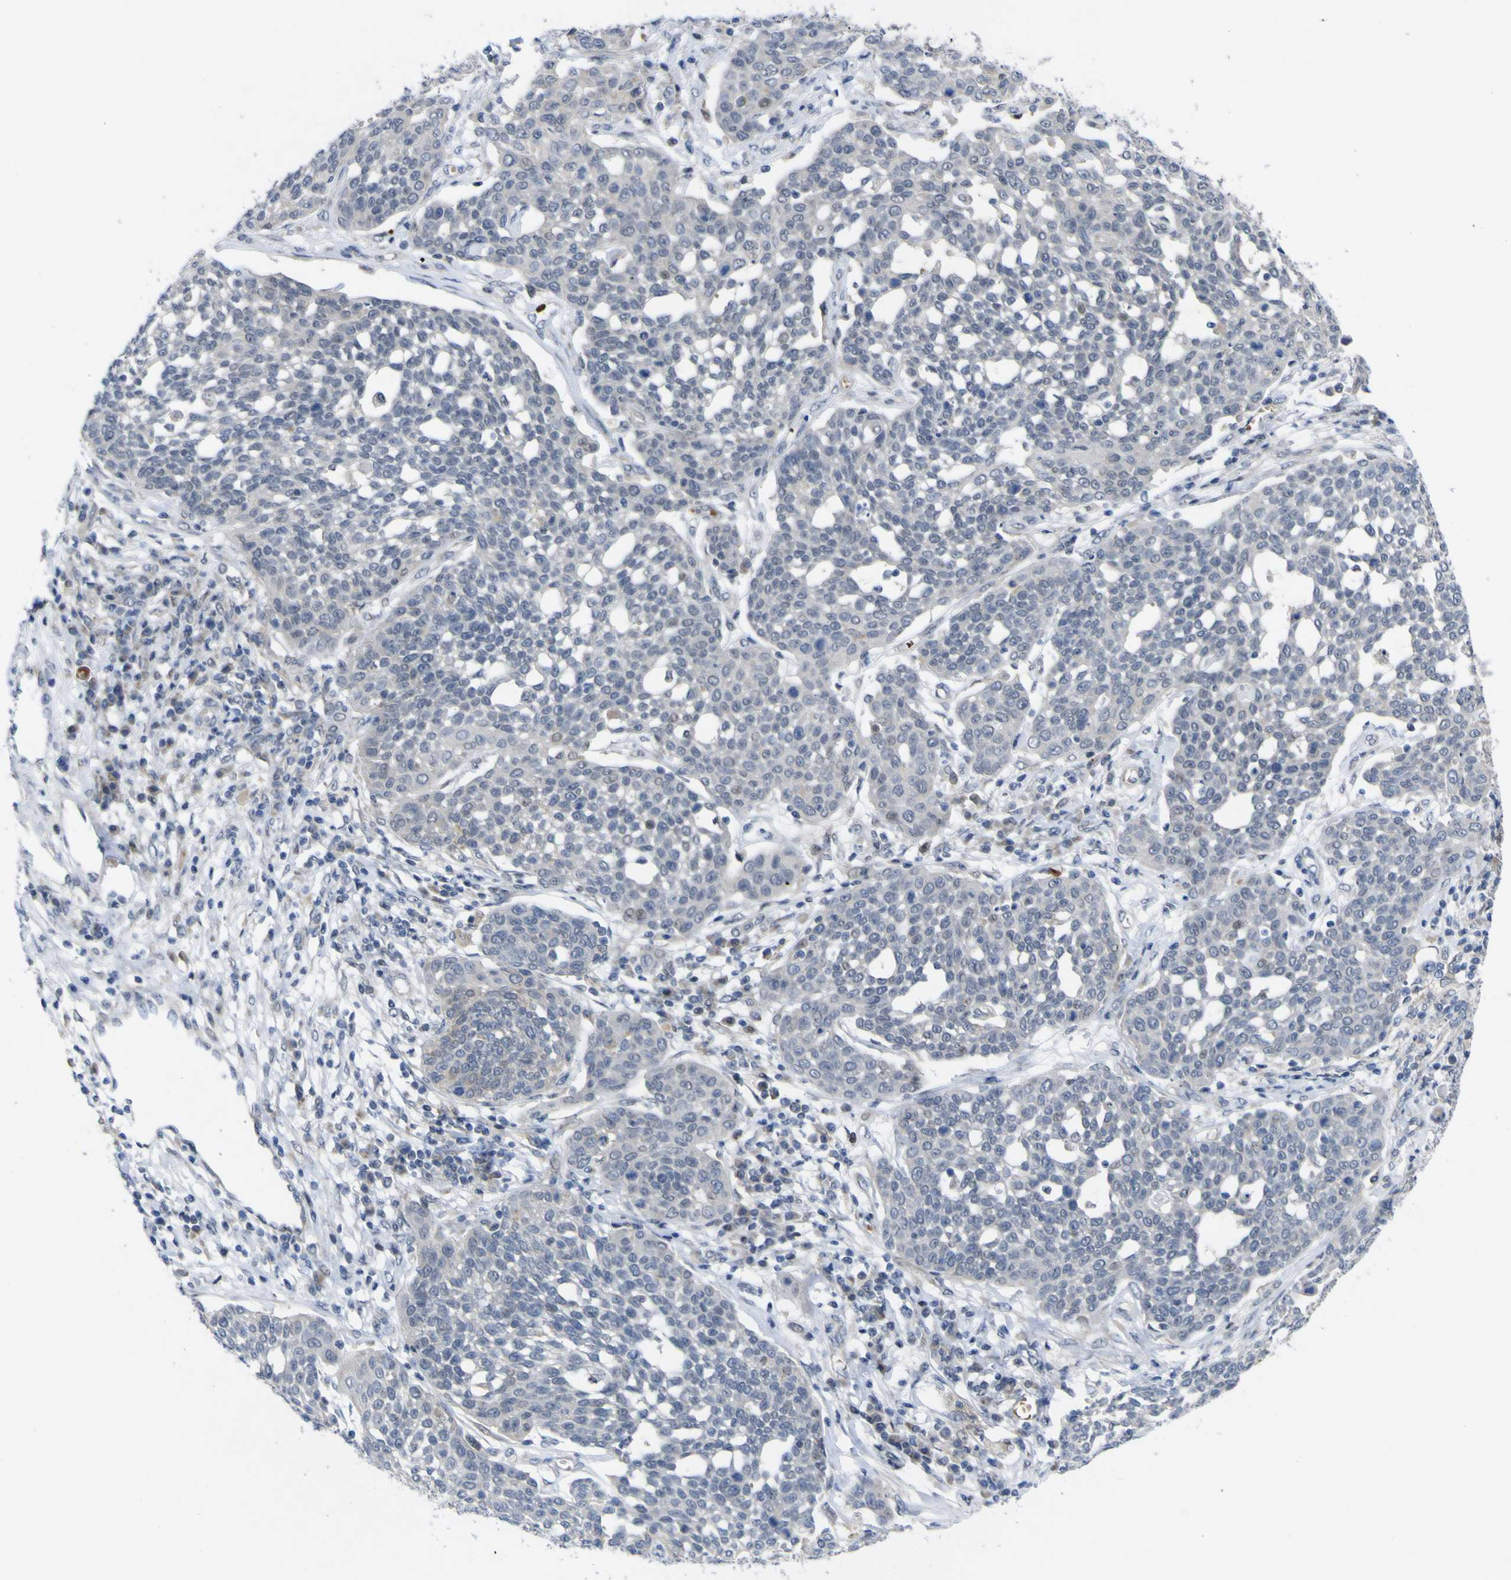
{"staining": {"intensity": "negative", "quantity": "none", "location": "none"}, "tissue": "cervical cancer", "cell_type": "Tumor cells", "image_type": "cancer", "snomed": [{"axis": "morphology", "description": "Squamous cell carcinoma, NOS"}, {"axis": "topography", "description": "Cervix"}], "caption": "An immunohistochemistry (IHC) micrograph of cervical squamous cell carcinoma is shown. There is no staining in tumor cells of cervical squamous cell carcinoma.", "gene": "NAV1", "patient": {"sex": "female", "age": 34}}